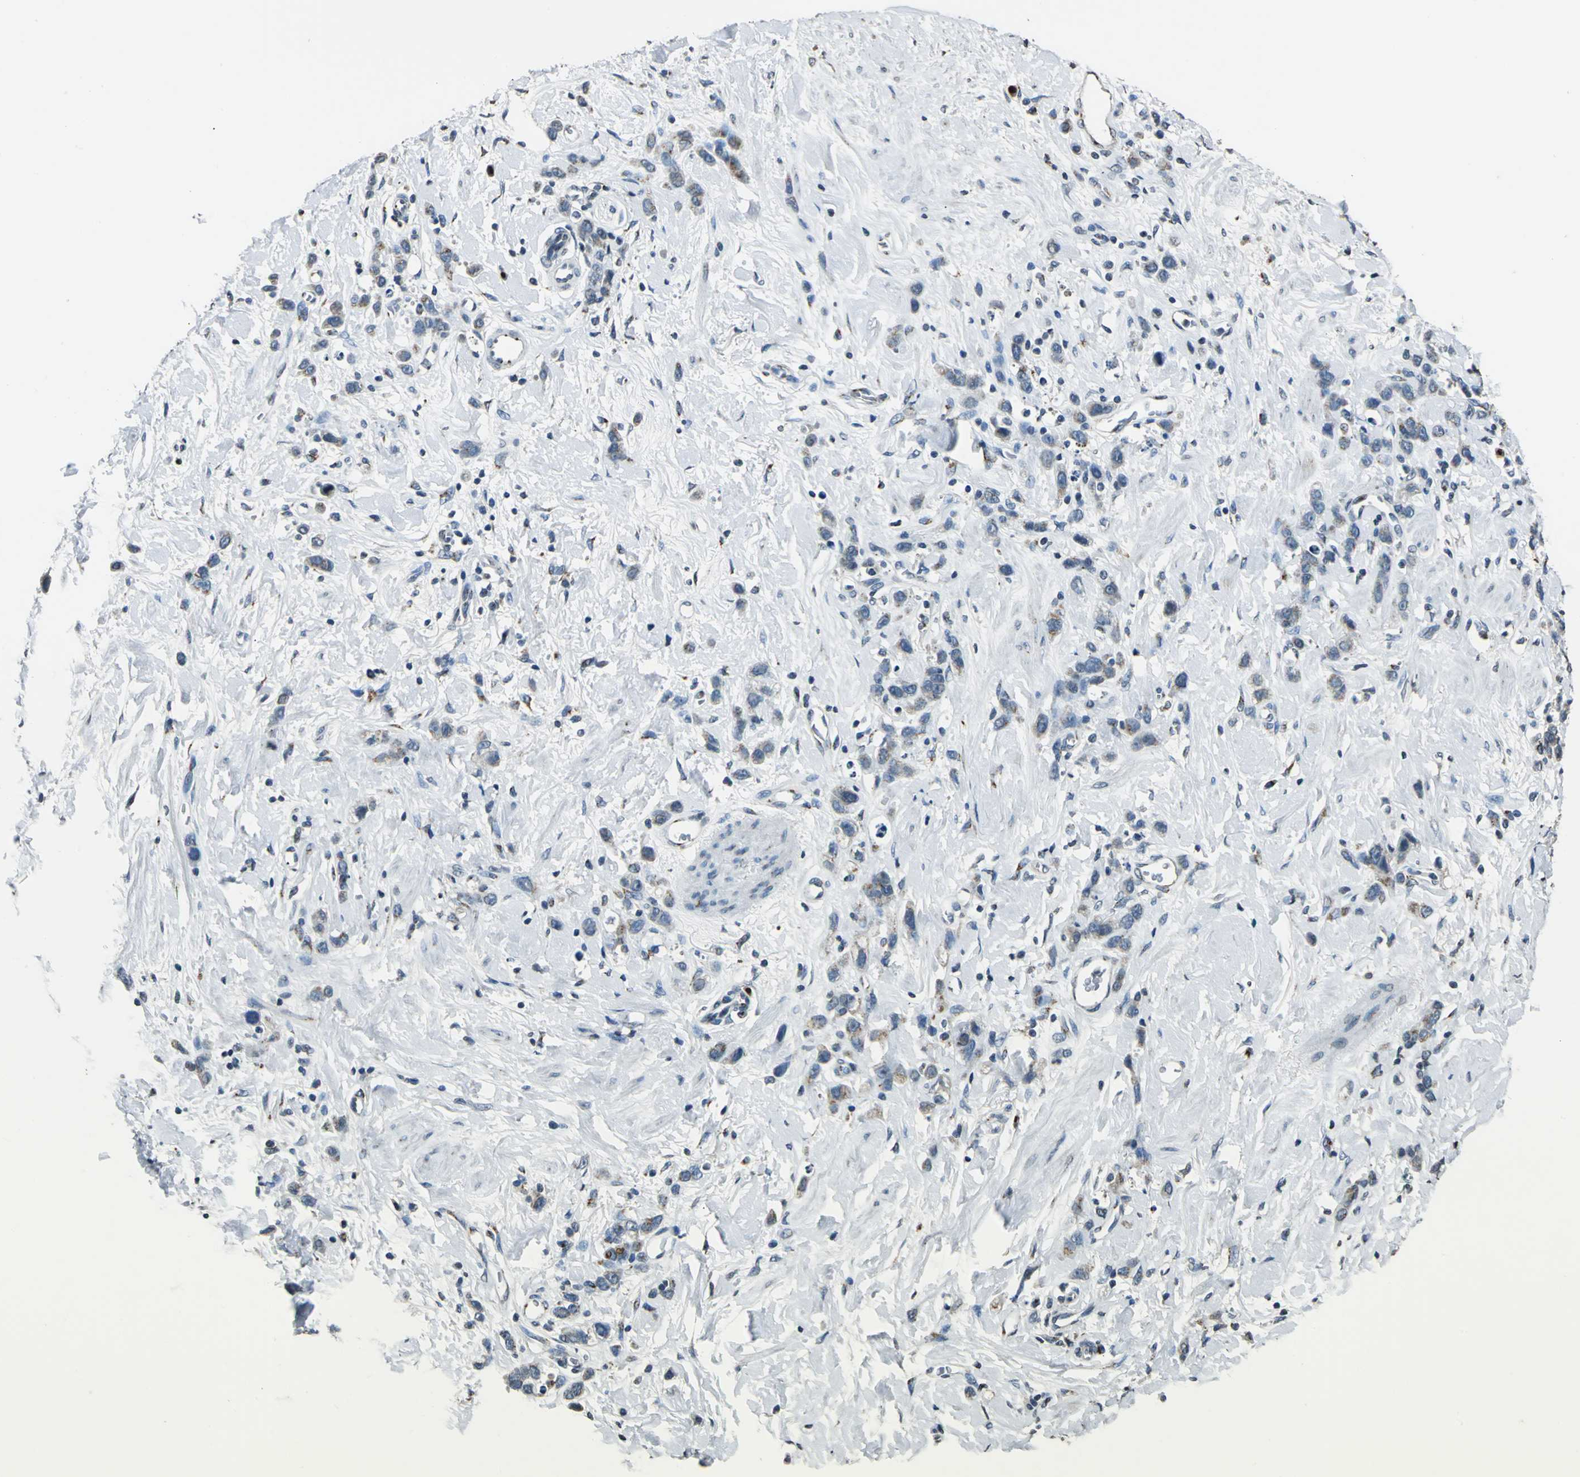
{"staining": {"intensity": "weak", "quantity": "25%-75%", "location": "cytoplasmic/membranous"}, "tissue": "stomach cancer", "cell_type": "Tumor cells", "image_type": "cancer", "snomed": [{"axis": "morphology", "description": "Normal tissue, NOS"}, {"axis": "morphology", "description": "Adenocarcinoma, NOS"}, {"axis": "topography", "description": "Stomach"}], "caption": "DAB (3,3'-diaminobenzidine) immunohistochemical staining of human stomach cancer (adenocarcinoma) displays weak cytoplasmic/membranous protein expression in approximately 25%-75% of tumor cells.", "gene": "TMEM115", "patient": {"sex": "male", "age": 82}}